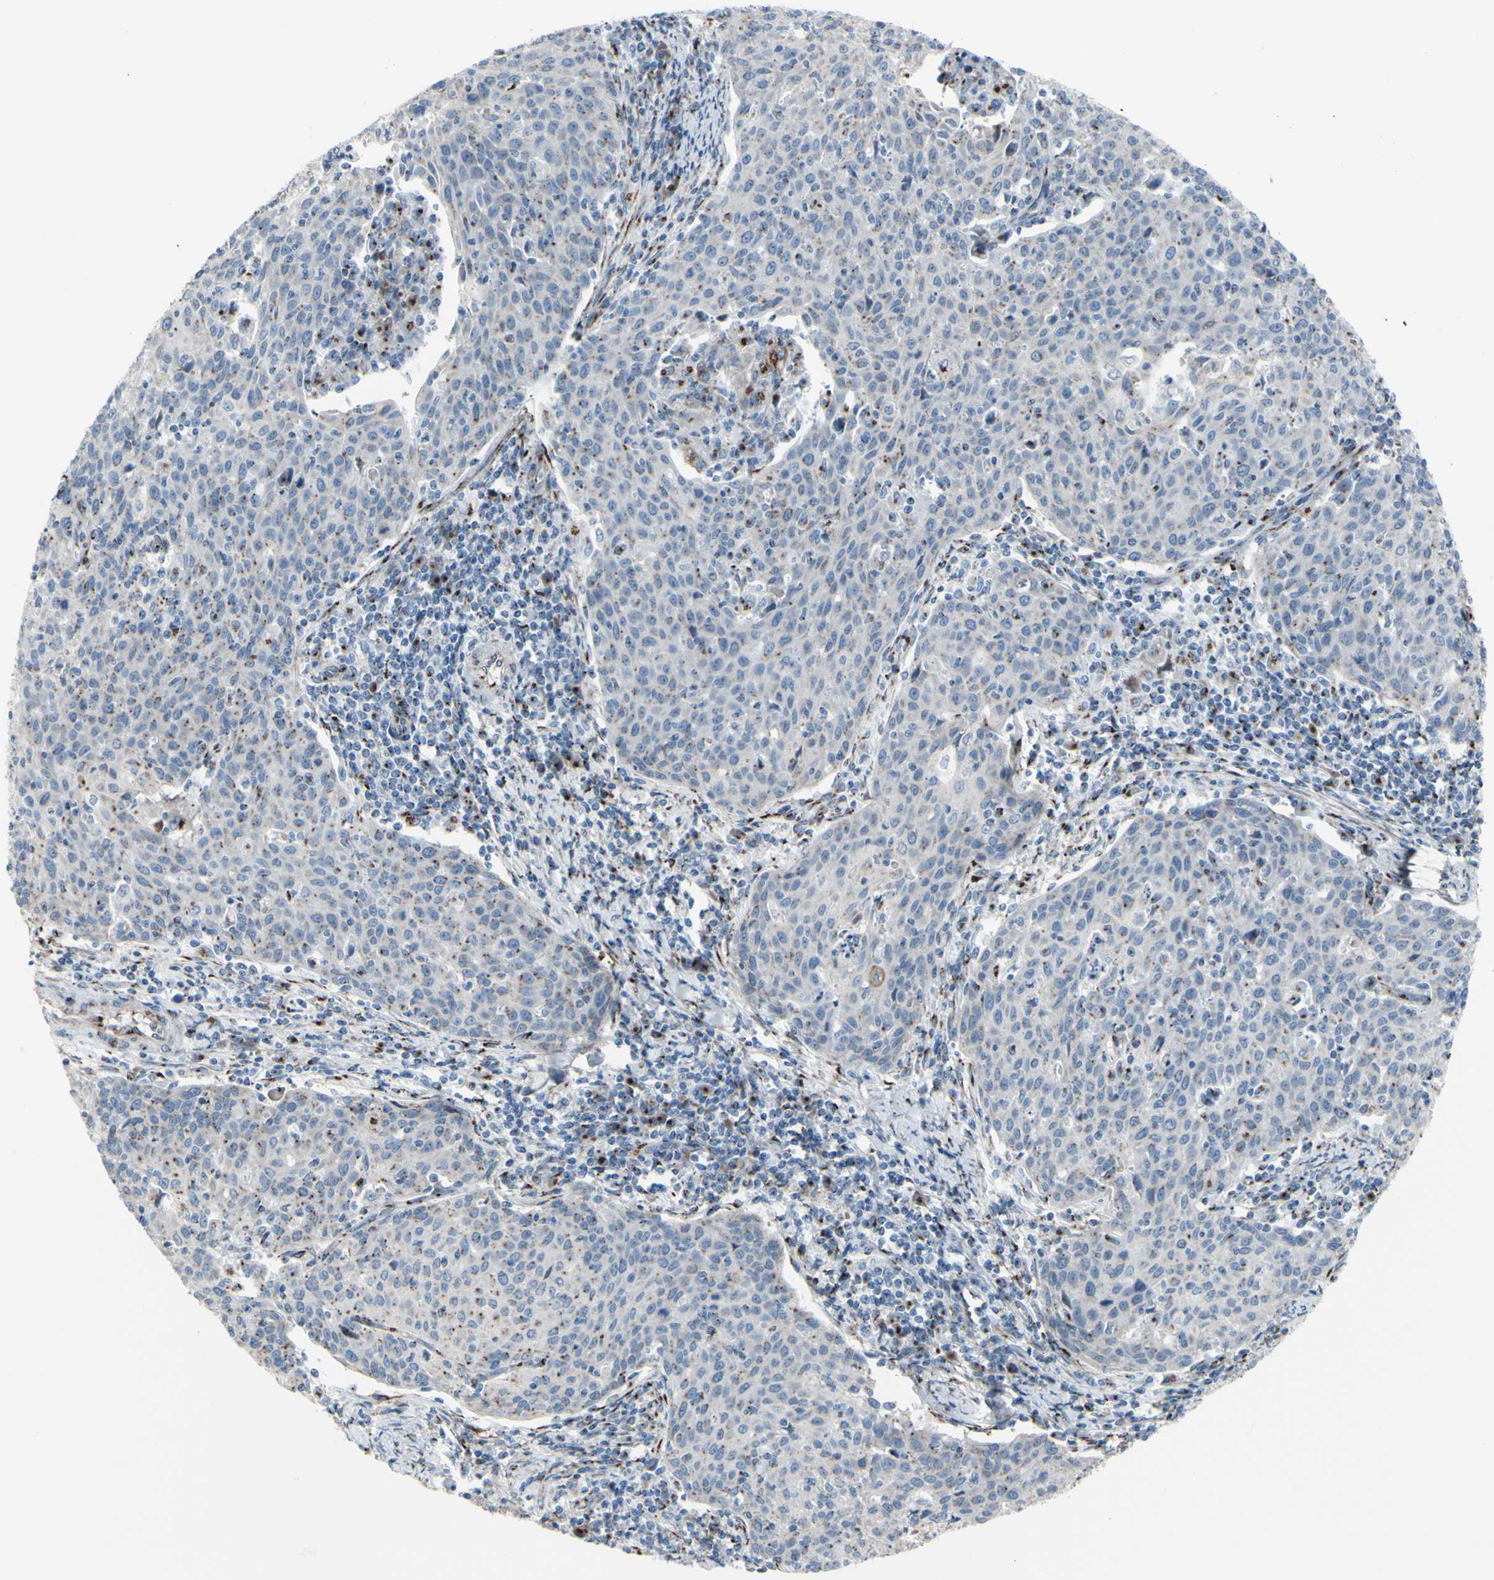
{"staining": {"intensity": "moderate", "quantity": "<25%", "location": "cytoplasmic/membranous"}, "tissue": "cervical cancer", "cell_type": "Tumor cells", "image_type": "cancer", "snomed": [{"axis": "morphology", "description": "Squamous cell carcinoma, NOS"}, {"axis": "topography", "description": "Cervix"}], "caption": "A low amount of moderate cytoplasmic/membranous positivity is appreciated in about <25% of tumor cells in cervical cancer (squamous cell carcinoma) tissue.", "gene": "GLG1", "patient": {"sex": "female", "age": 38}}